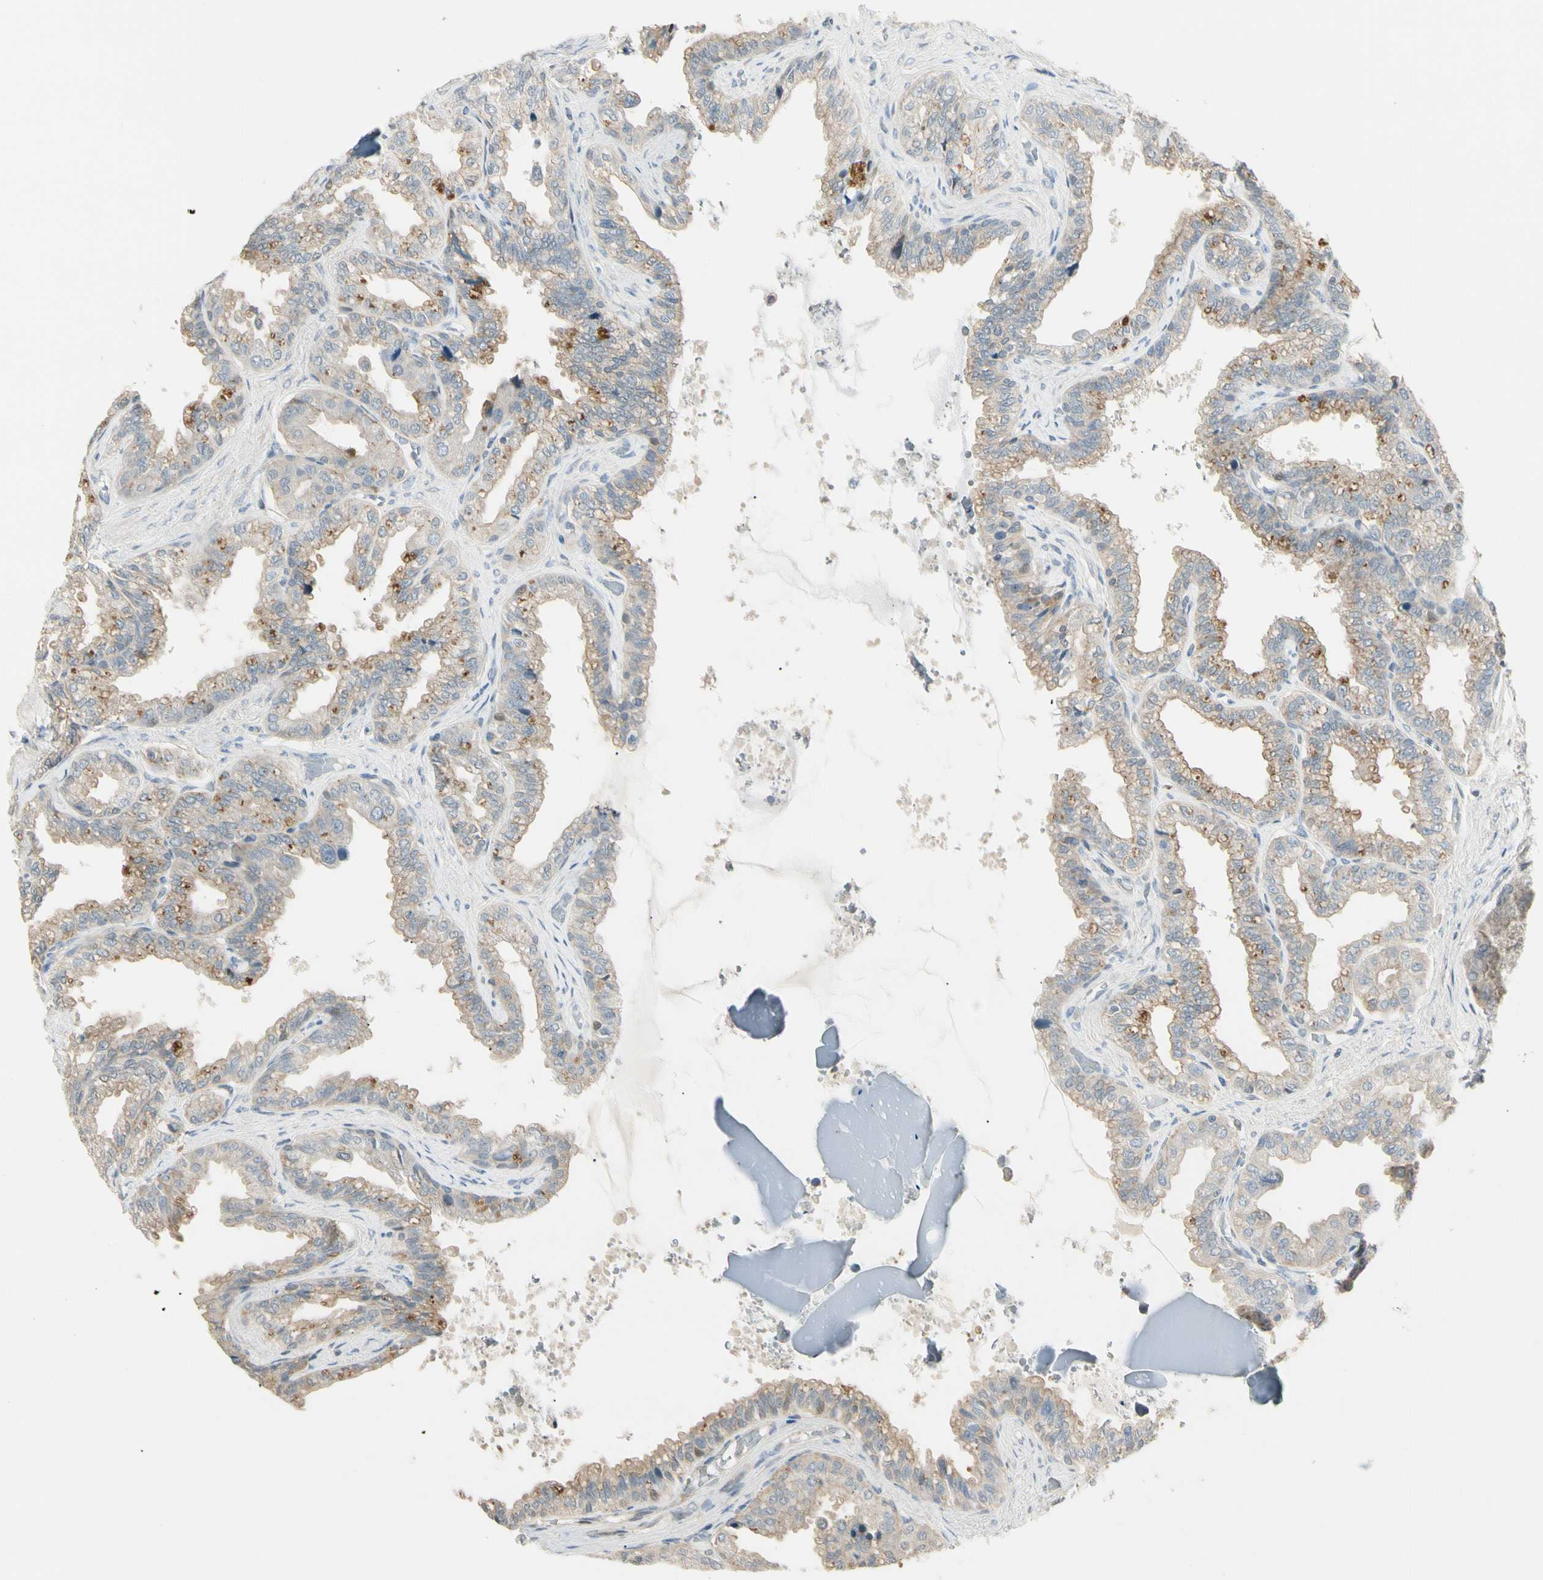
{"staining": {"intensity": "moderate", "quantity": "<25%", "location": "cytoplasmic/membranous"}, "tissue": "seminal vesicle", "cell_type": "Glandular cells", "image_type": "normal", "snomed": [{"axis": "morphology", "description": "Normal tissue, NOS"}, {"axis": "topography", "description": "Seminal veicle"}], "caption": "Protein expression analysis of benign human seminal vesicle reveals moderate cytoplasmic/membranous staining in approximately <25% of glandular cells.", "gene": "P3H2", "patient": {"sex": "male", "age": 46}}